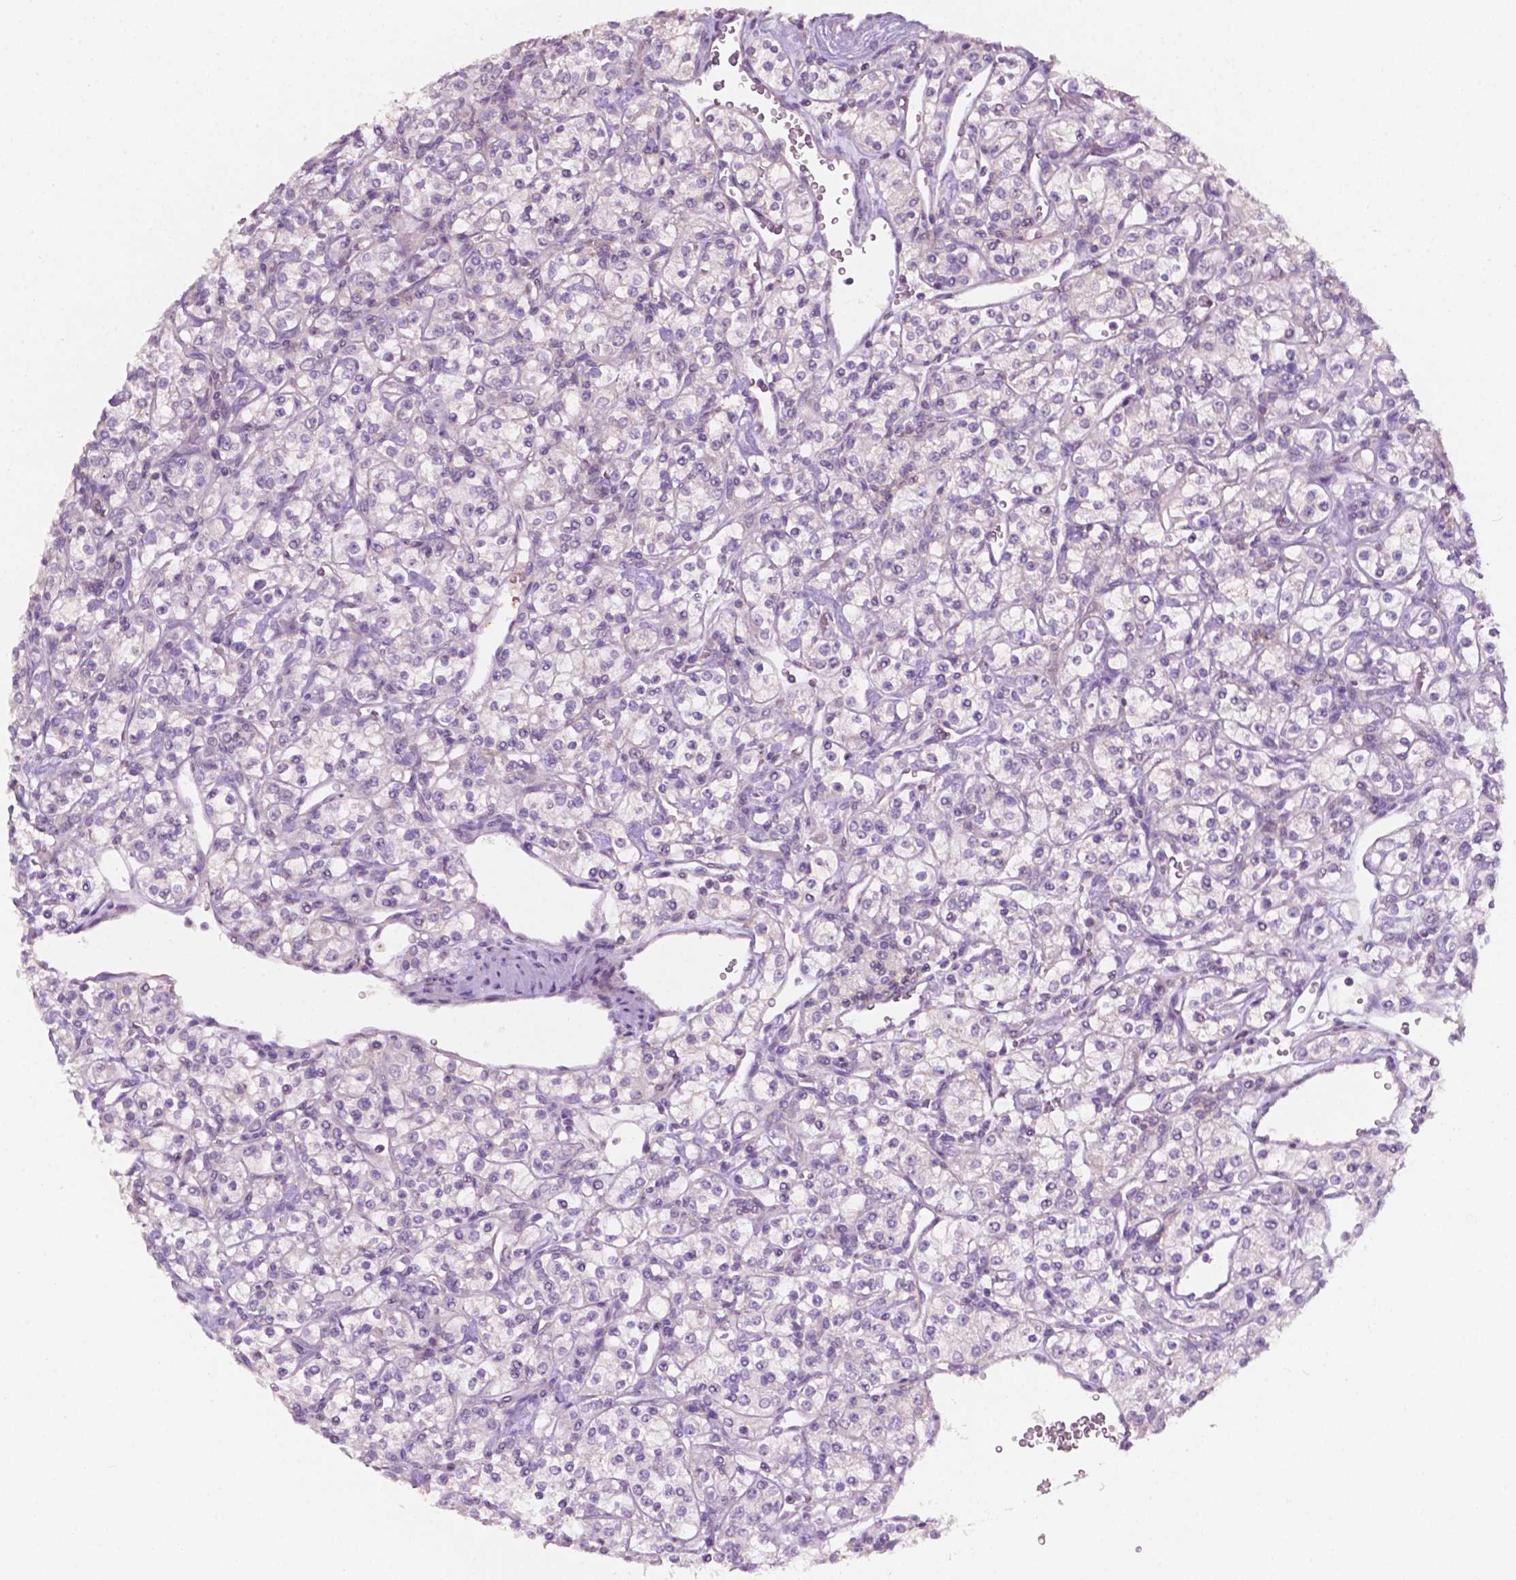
{"staining": {"intensity": "negative", "quantity": "none", "location": "none"}, "tissue": "renal cancer", "cell_type": "Tumor cells", "image_type": "cancer", "snomed": [{"axis": "morphology", "description": "Adenocarcinoma, NOS"}, {"axis": "topography", "description": "Kidney"}], "caption": "Renal cancer (adenocarcinoma) was stained to show a protein in brown. There is no significant staining in tumor cells.", "gene": "EGFR", "patient": {"sex": "male", "age": 77}}